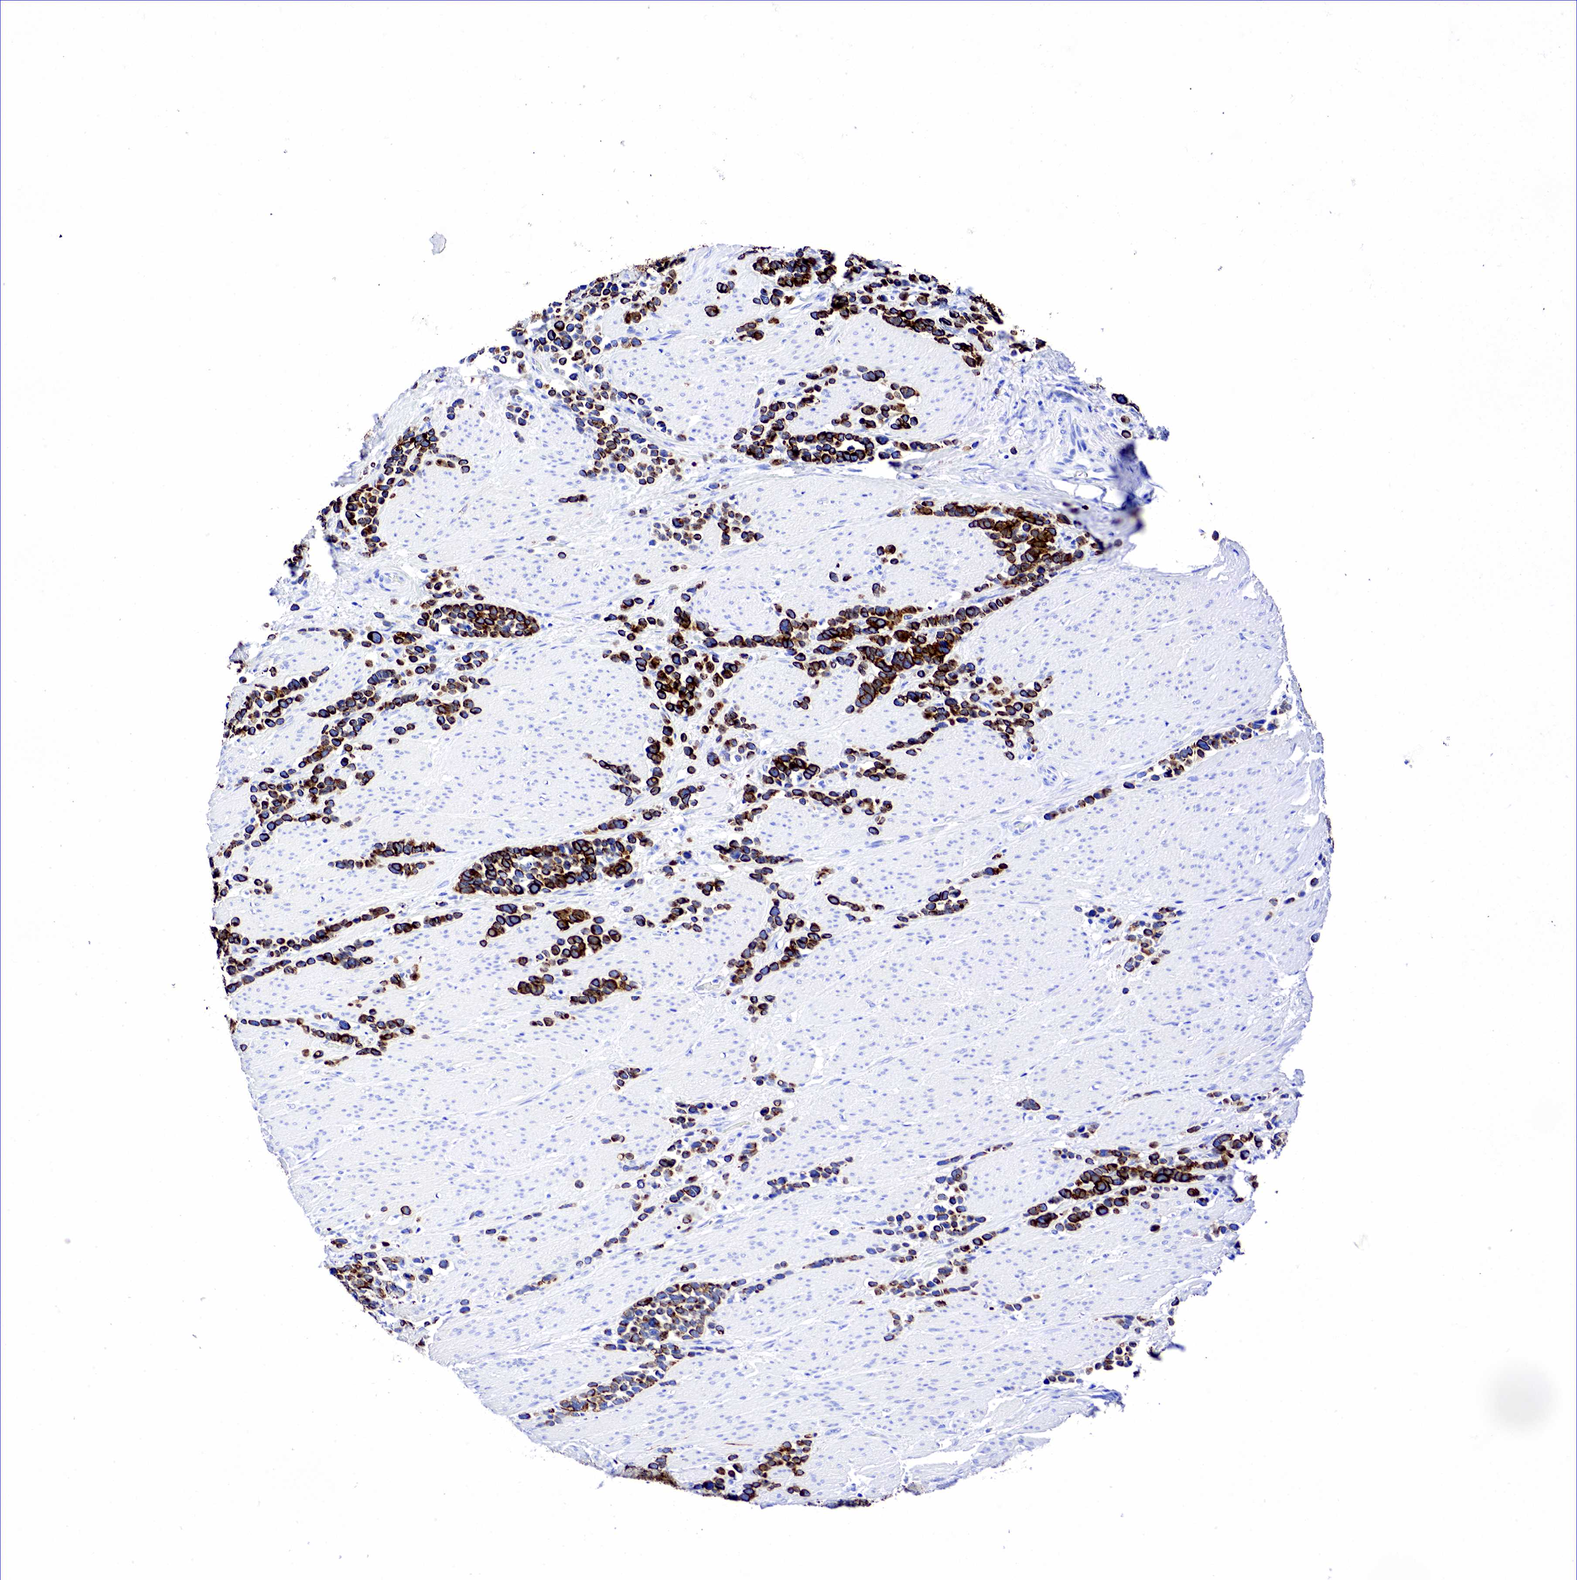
{"staining": {"intensity": "strong", "quantity": ">75%", "location": "cytoplasmic/membranous"}, "tissue": "stomach cancer", "cell_type": "Tumor cells", "image_type": "cancer", "snomed": [{"axis": "morphology", "description": "Adenocarcinoma, NOS"}, {"axis": "topography", "description": "Stomach, upper"}], "caption": "Immunohistochemical staining of adenocarcinoma (stomach) displays high levels of strong cytoplasmic/membranous staining in about >75% of tumor cells.", "gene": "KRT18", "patient": {"sex": "male", "age": 71}}